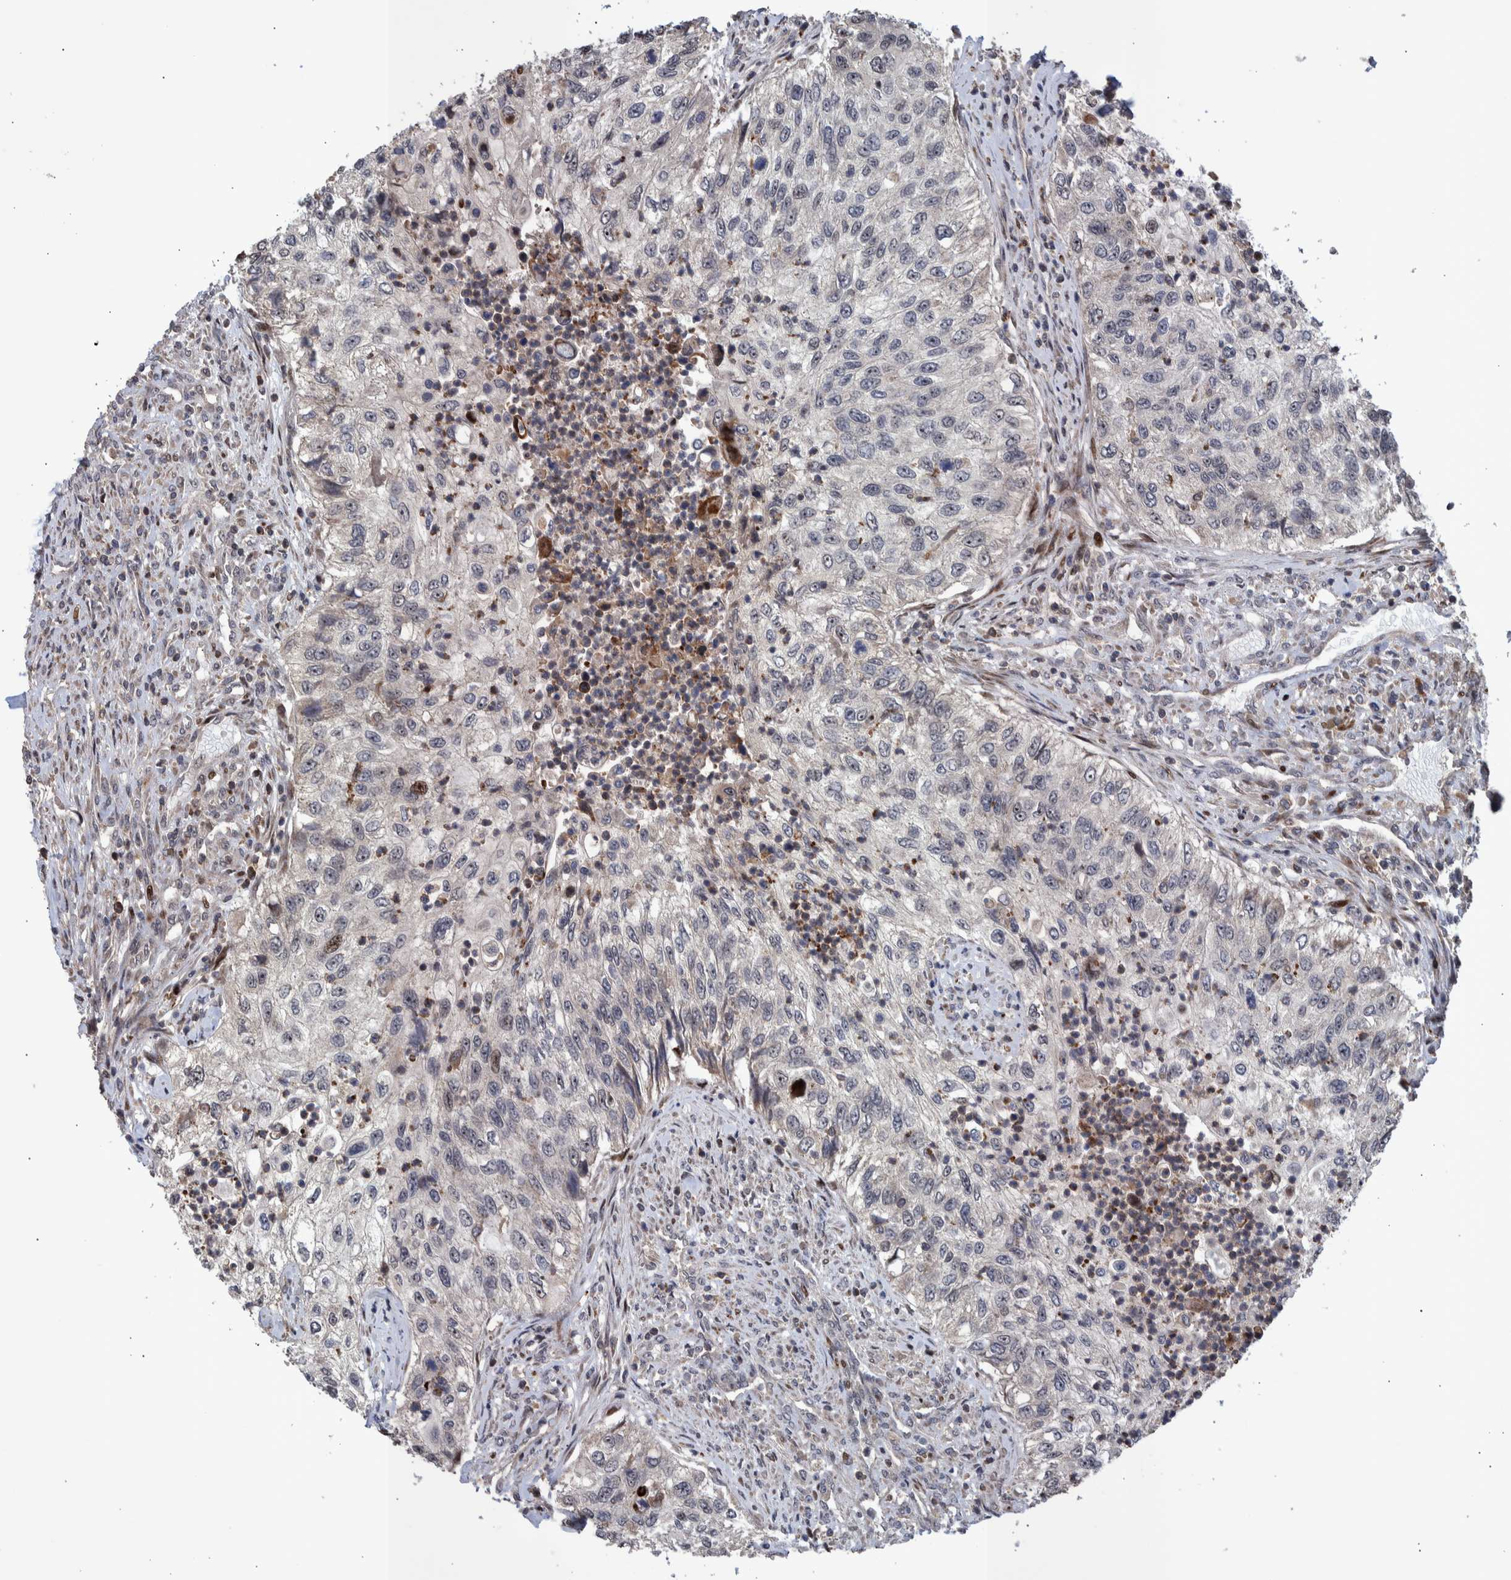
{"staining": {"intensity": "negative", "quantity": "none", "location": "none"}, "tissue": "urothelial cancer", "cell_type": "Tumor cells", "image_type": "cancer", "snomed": [{"axis": "morphology", "description": "Urothelial carcinoma, High grade"}, {"axis": "topography", "description": "Urinary bladder"}], "caption": "This histopathology image is of urothelial cancer stained with immunohistochemistry to label a protein in brown with the nuclei are counter-stained blue. There is no expression in tumor cells.", "gene": "SHISA6", "patient": {"sex": "female", "age": 60}}